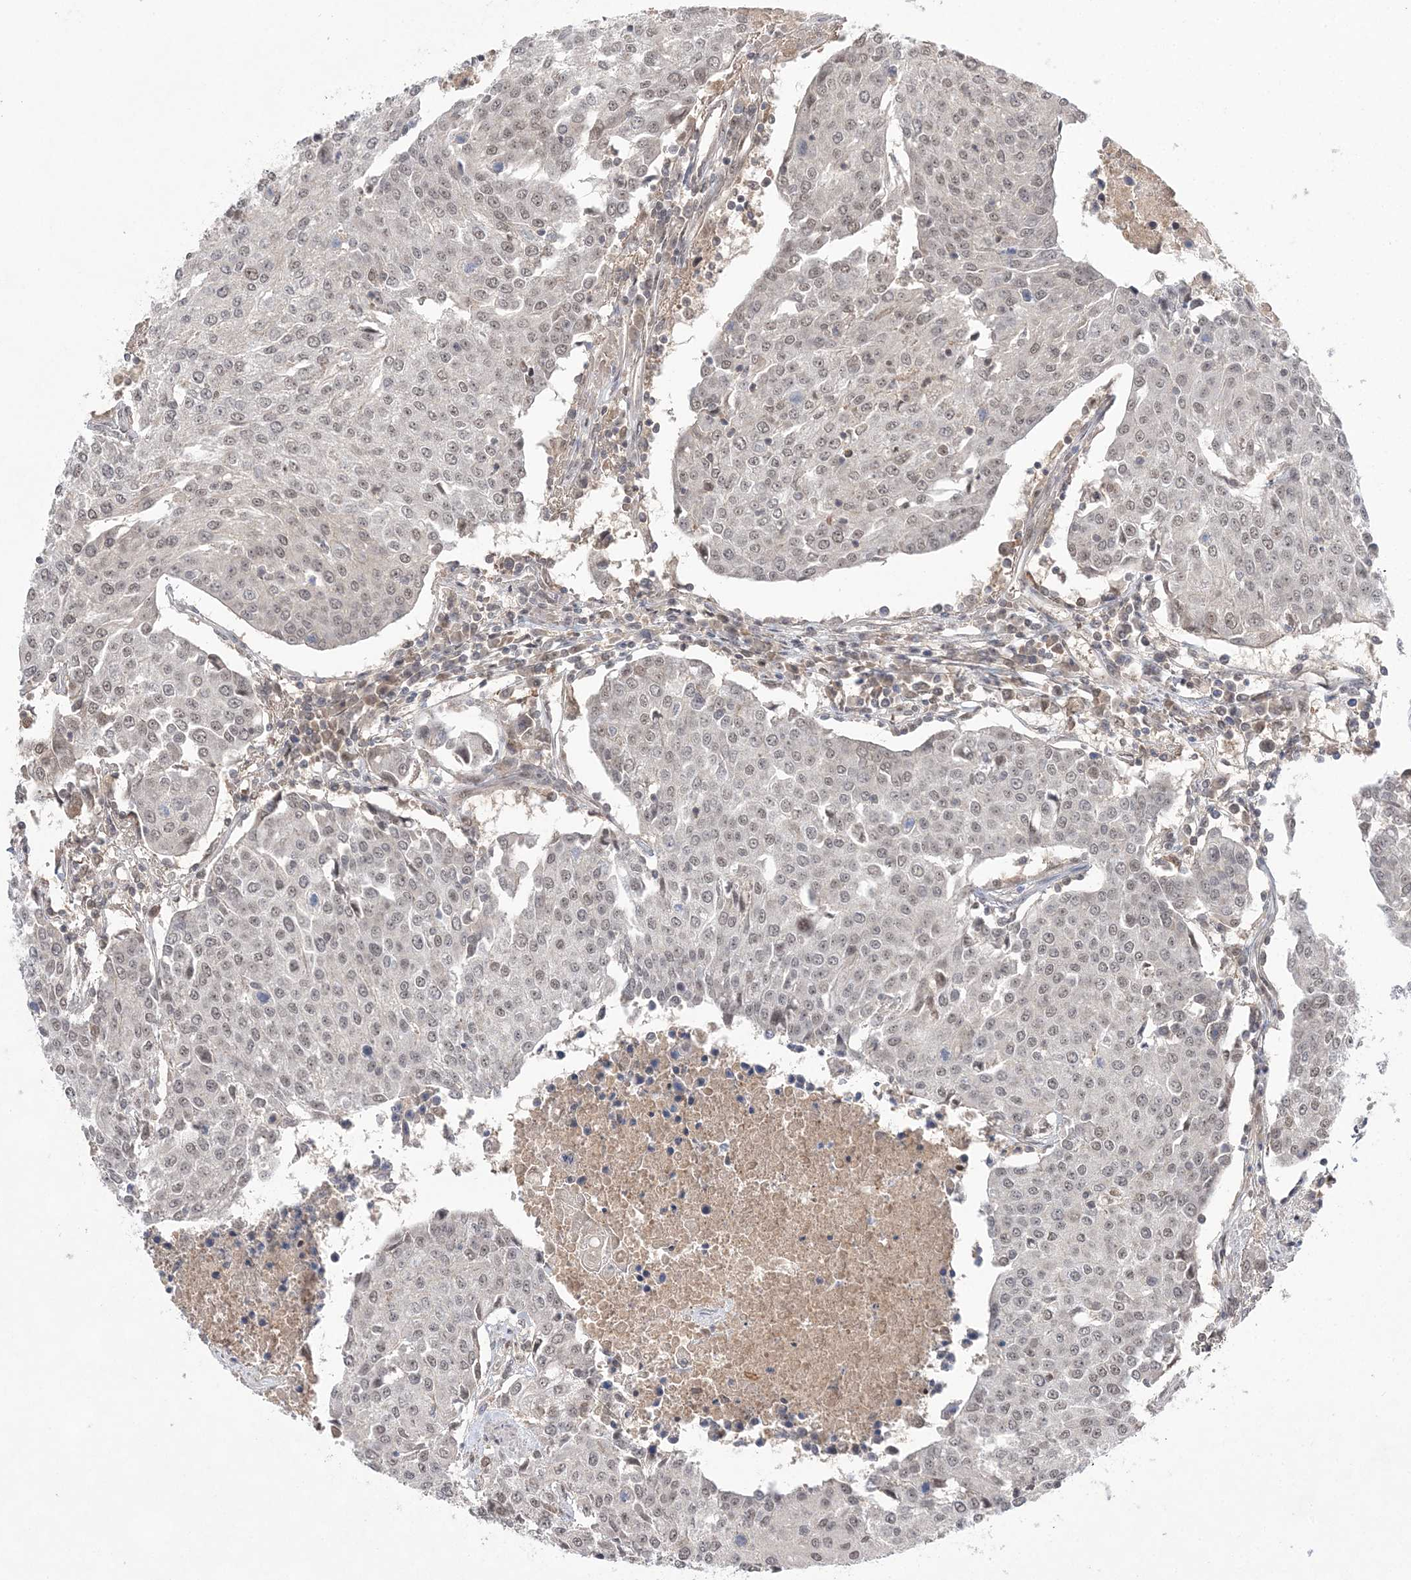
{"staining": {"intensity": "weak", "quantity": "25%-75%", "location": "nuclear"}, "tissue": "urothelial cancer", "cell_type": "Tumor cells", "image_type": "cancer", "snomed": [{"axis": "morphology", "description": "Urothelial carcinoma, High grade"}, {"axis": "topography", "description": "Urinary bladder"}], "caption": "DAB (3,3'-diaminobenzidine) immunohistochemical staining of human urothelial carcinoma (high-grade) reveals weak nuclear protein positivity in approximately 25%-75% of tumor cells. The protein is shown in brown color, while the nuclei are stained blue.", "gene": "TMEM132B", "patient": {"sex": "female", "age": 85}}